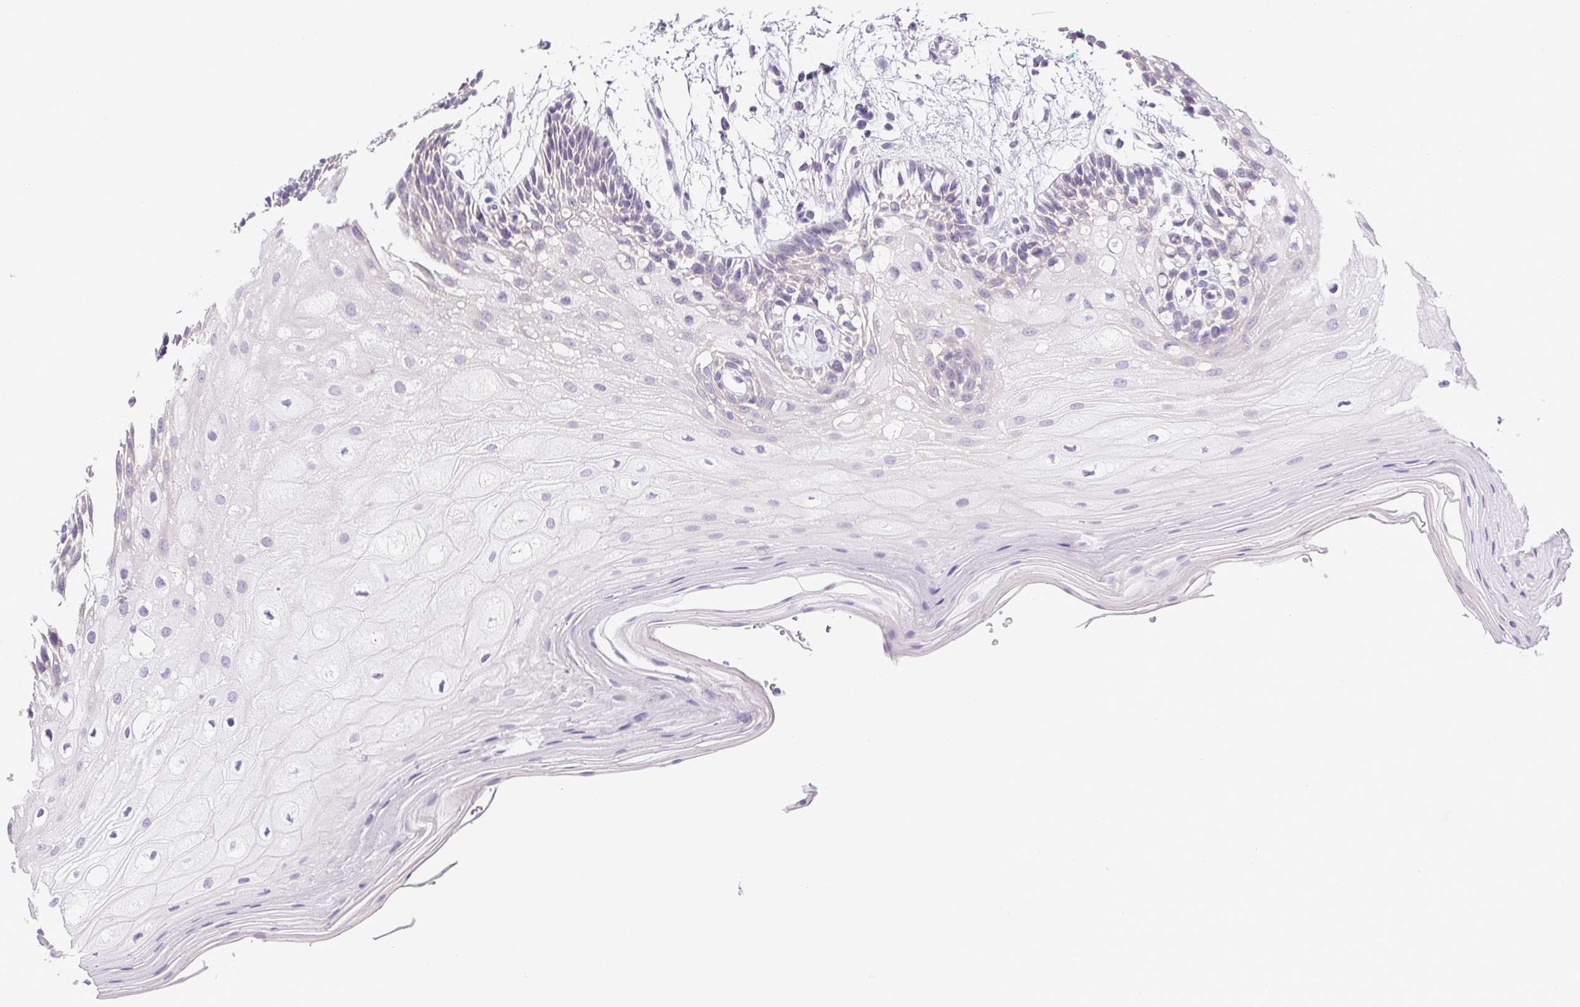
{"staining": {"intensity": "negative", "quantity": "none", "location": "none"}, "tissue": "oral mucosa", "cell_type": "Squamous epithelial cells", "image_type": "normal", "snomed": [{"axis": "morphology", "description": "Normal tissue, NOS"}, {"axis": "morphology", "description": "Squamous cell carcinoma, NOS"}, {"axis": "topography", "description": "Oral tissue"}, {"axis": "topography", "description": "Tounge, NOS"}, {"axis": "topography", "description": "Head-Neck"}], "caption": "Histopathology image shows no protein staining in squamous epithelial cells of benign oral mucosa.", "gene": "PAPPA2", "patient": {"sex": "male", "age": 62}}